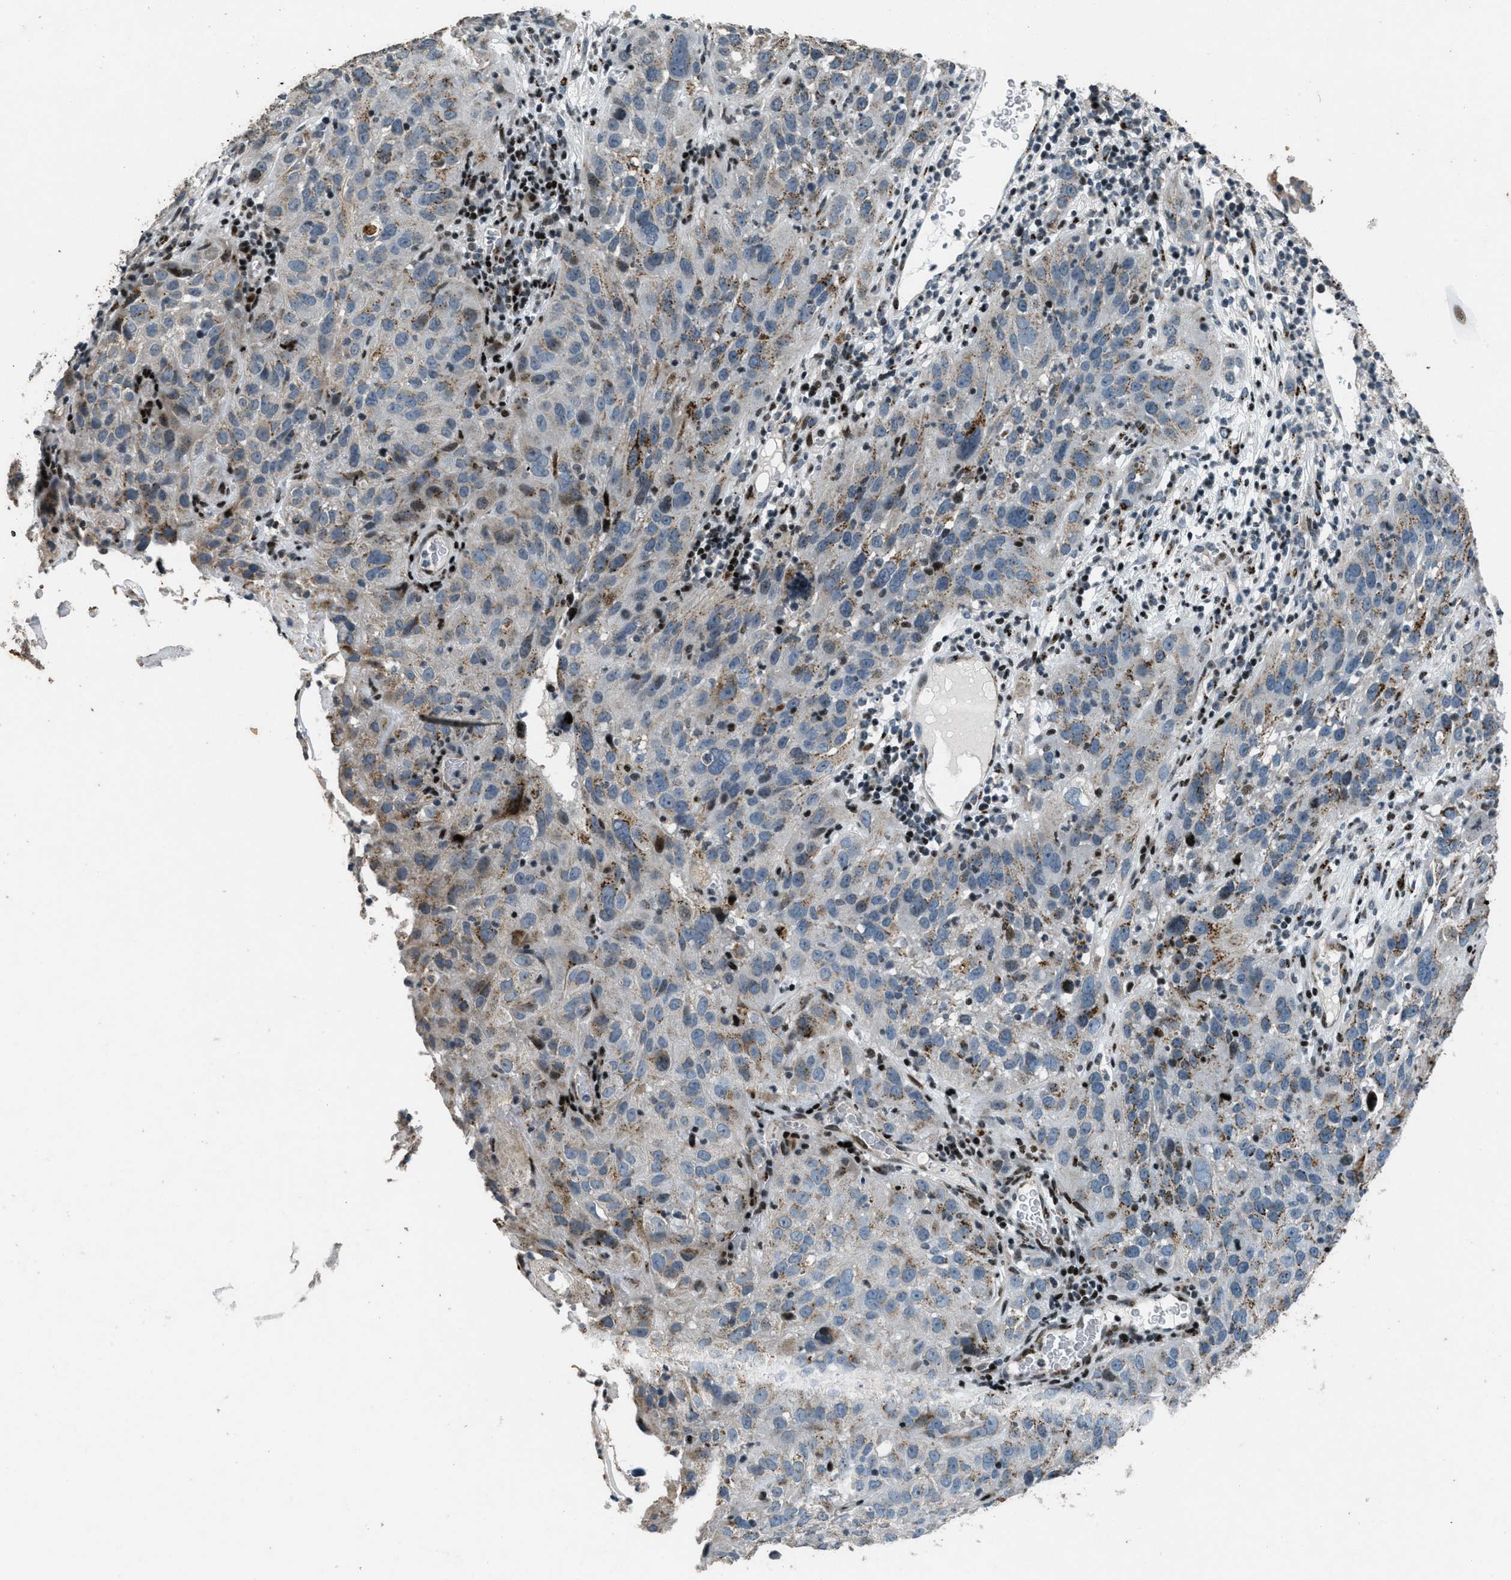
{"staining": {"intensity": "moderate", "quantity": "<25%", "location": "cytoplasmic/membranous"}, "tissue": "cervical cancer", "cell_type": "Tumor cells", "image_type": "cancer", "snomed": [{"axis": "morphology", "description": "Squamous cell carcinoma, NOS"}, {"axis": "topography", "description": "Cervix"}], "caption": "Protein staining by IHC displays moderate cytoplasmic/membranous staining in approximately <25% of tumor cells in cervical squamous cell carcinoma.", "gene": "GPC6", "patient": {"sex": "female", "age": 32}}